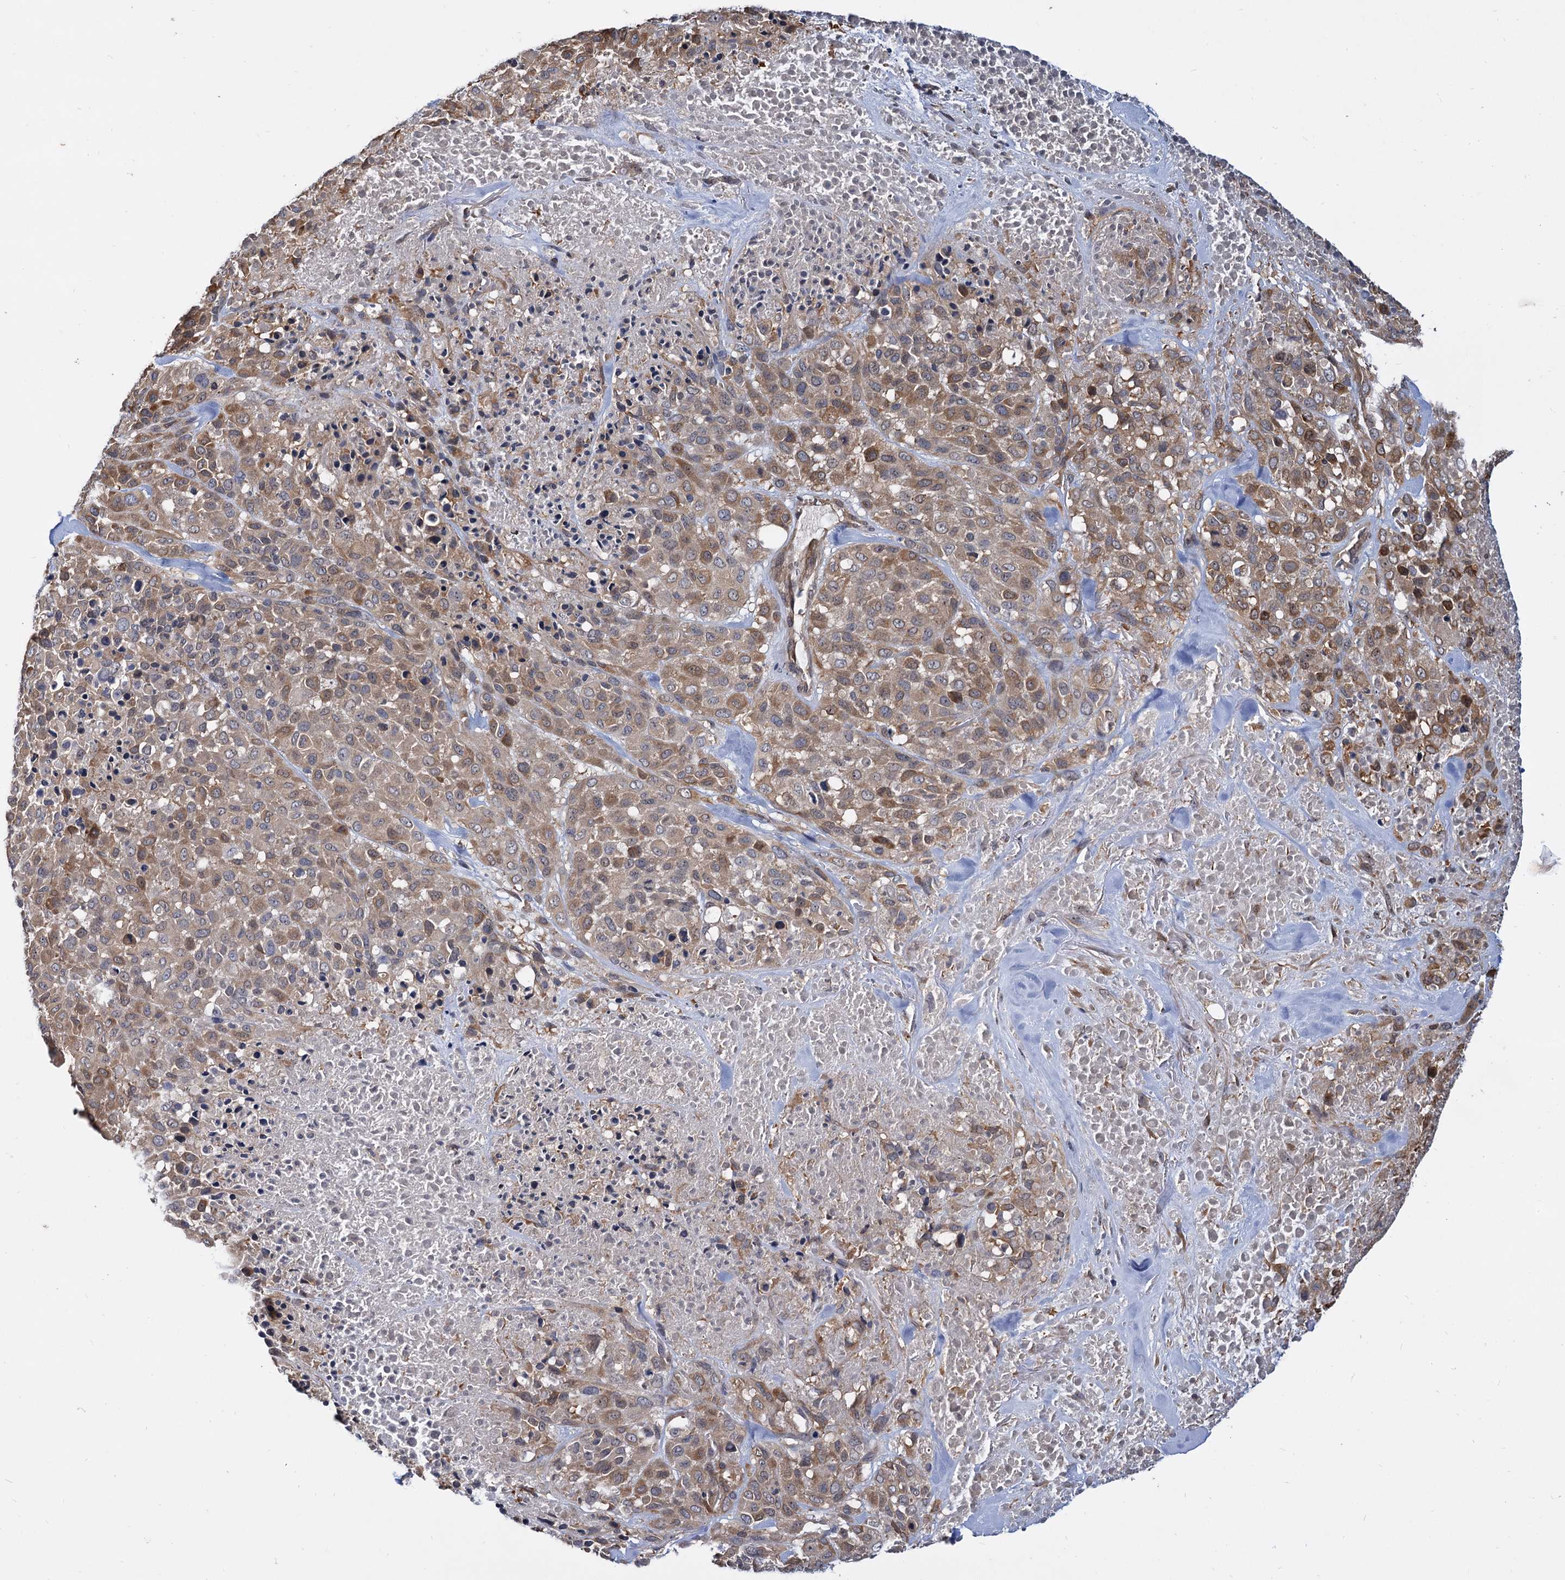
{"staining": {"intensity": "moderate", "quantity": ">75%", "location": "cytoplasmic/membranous"}, "tissue": "melanoma", "cell_type": "Tumor cells", "image_type": "cancer", "snomed": [{"axis": "morphology", "description": "Malignant melanoma, Metastatic site"}, {"axis": "topography", "description": "Skin"}], "caption": "Protein expression analysis of human malignant melanoma (metastatic site) reveals moderate cytoplasmic/membranous staining in about >75% of tumor cells. (IHC, brightfield microscopy, high magnification).", "gene": "SNX15", "patient": {"sex": "female", "age": 81}}